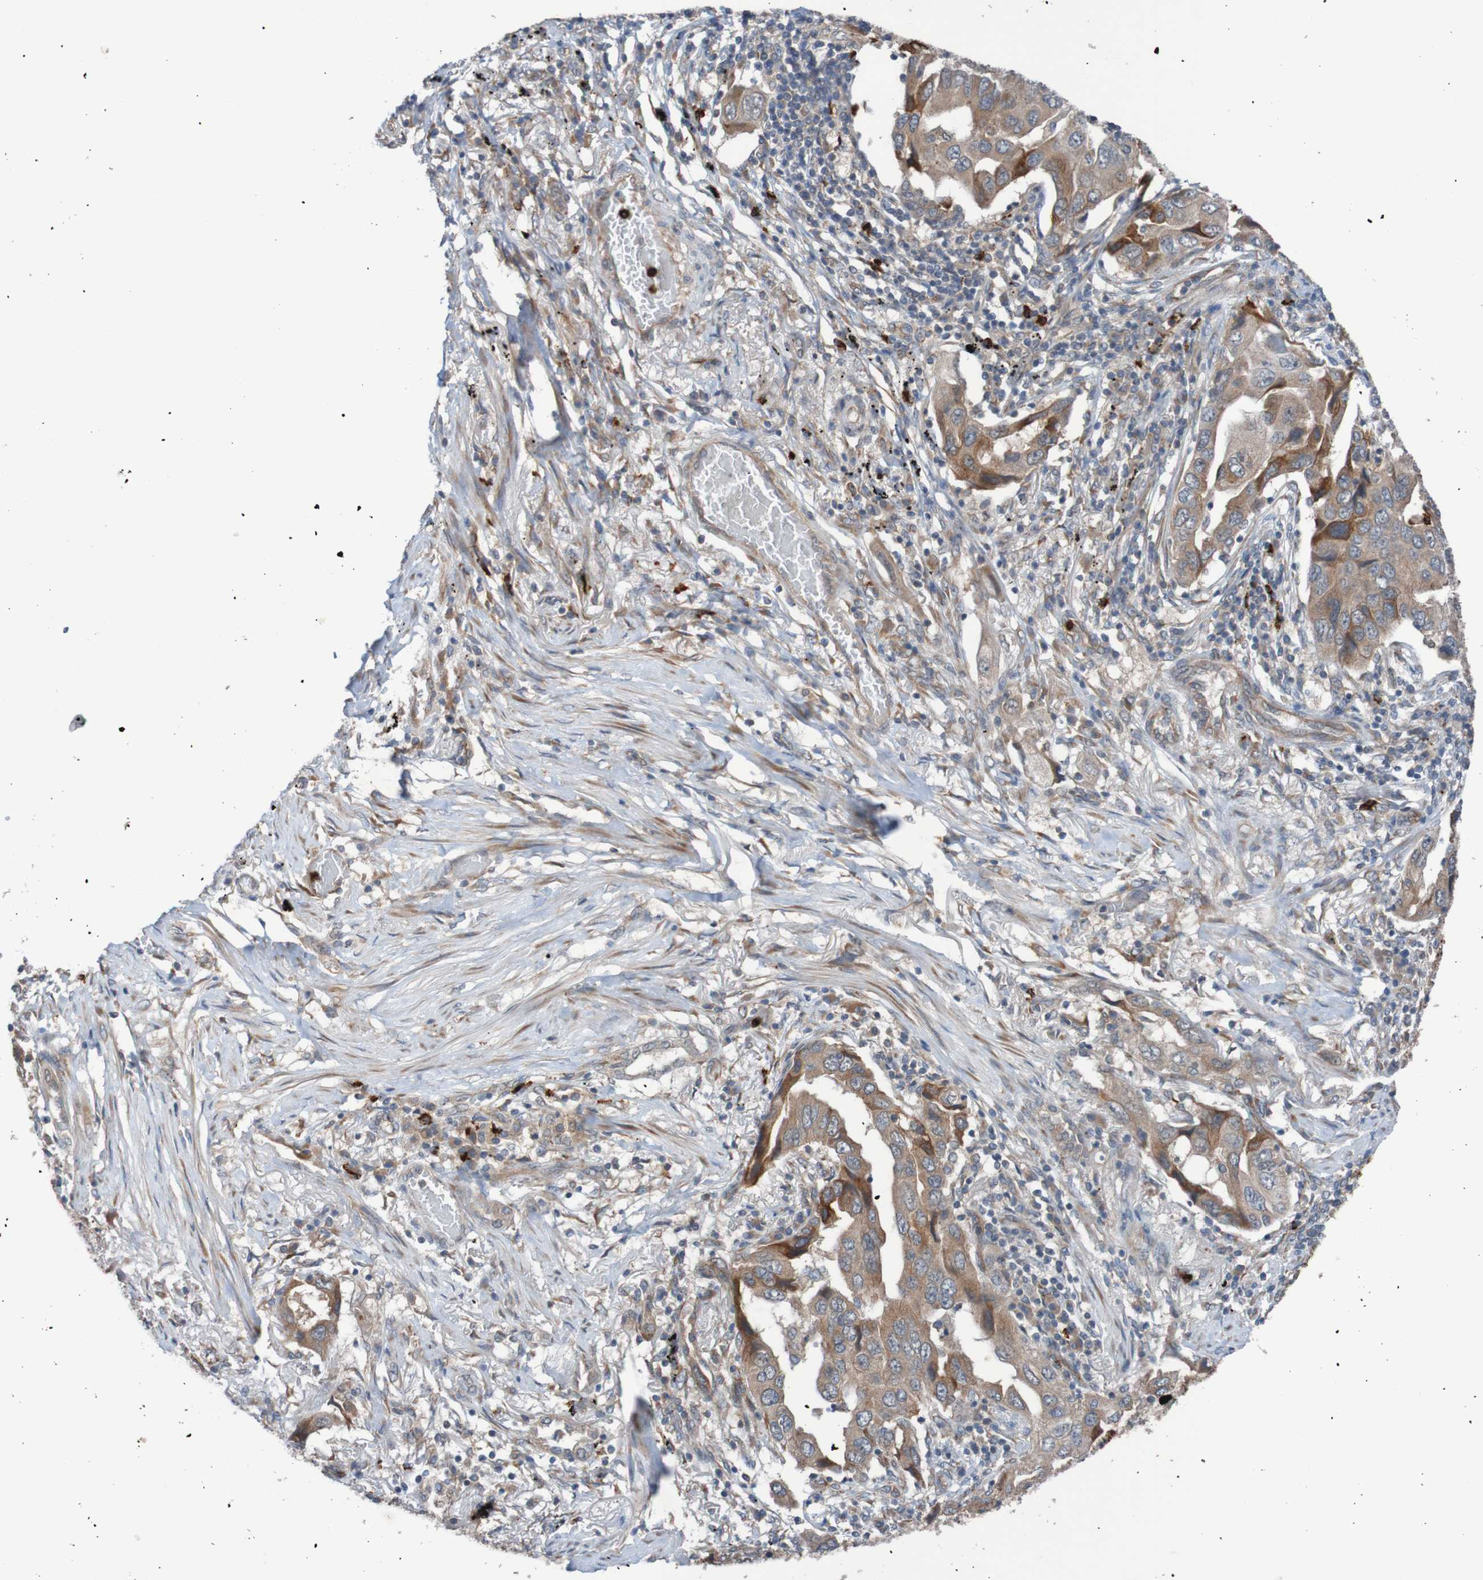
{"staining": {"intensity": "moderate", "quantity": ">75%", "location": "cytoplasmic/membranous"}, "tissue": "lung cancer", "cell_type": "Tumor cells", "image_type": "cancer", "snomed": [{"axis": "morphology", "description": "Adenocarcinoma, NOS"}, {"axis": "topography", "description": "Lung"}], "caption": "IHC micrograph of neoplastic tissue: human lung cancer stained using IHC demonstrates medium levels of moderate protein expression localized specifically in the cytoplasmic/membranous of tumor cells, appearing as a cytoplasmic/membranous brown color.", "gene": "ST8SIA6", "patient": {"sex": "female", "age": 65}}